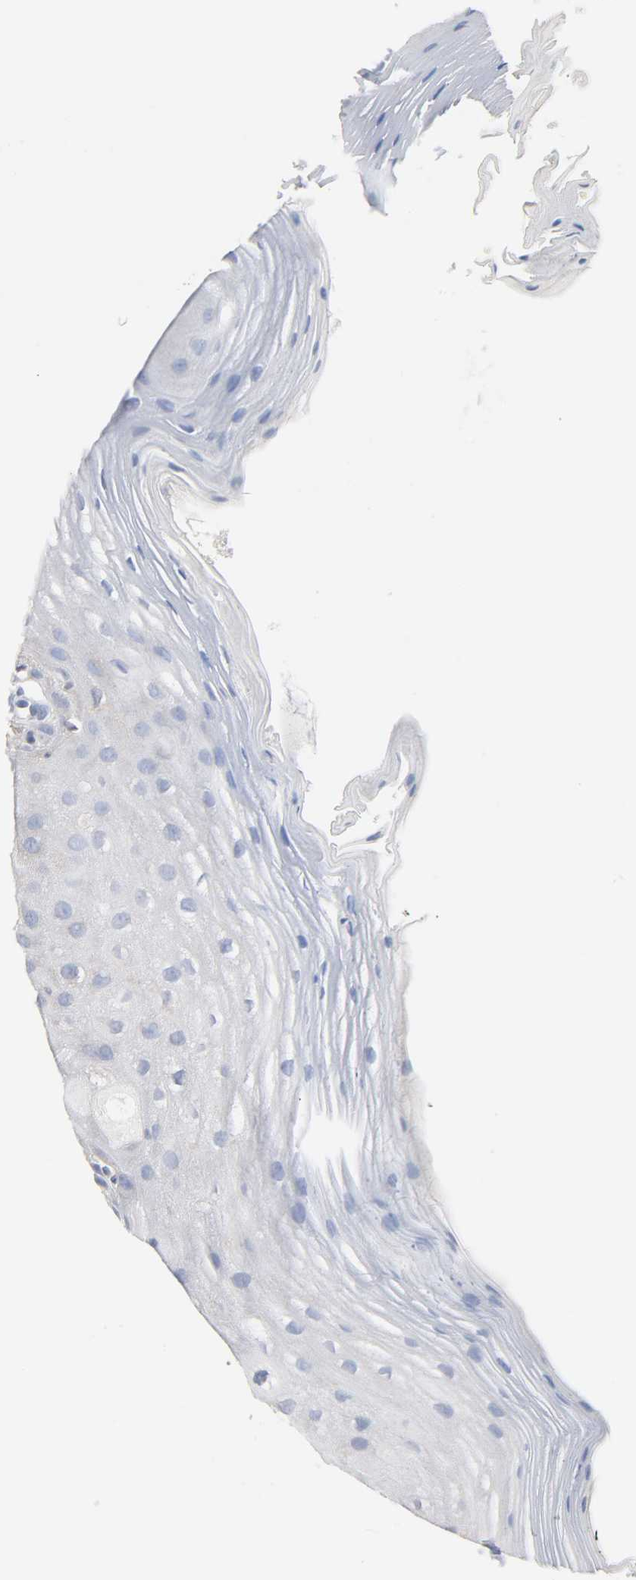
{"staining": {"intensity": "negative", "quantity": "none", "location": "none"}, "tissue": "oral mucosa", "cell_type": "Squamous epithelial cells", "image_type": "normal", "snomed": [{"axis": "morphology", "description": "Normal tissue, NOS"}, {"axis": "morphology", "description": "Squamous cell carcinoma, NOS"}, {"axis": "topography", "description": "Skeletal muscle"}, {"axis": "topography", "description": "Oral tissue"}, {"axis": "topography", "description": "Head-Neck"}], "caption": "An immunohistochemistry (IHC) image of unremarkable oral mucosa is shown. There is no staining in squamous epithelial cells of oral mucosa.", "gene": "MALT1", "patient": {"sex": "male", "age": 71}}